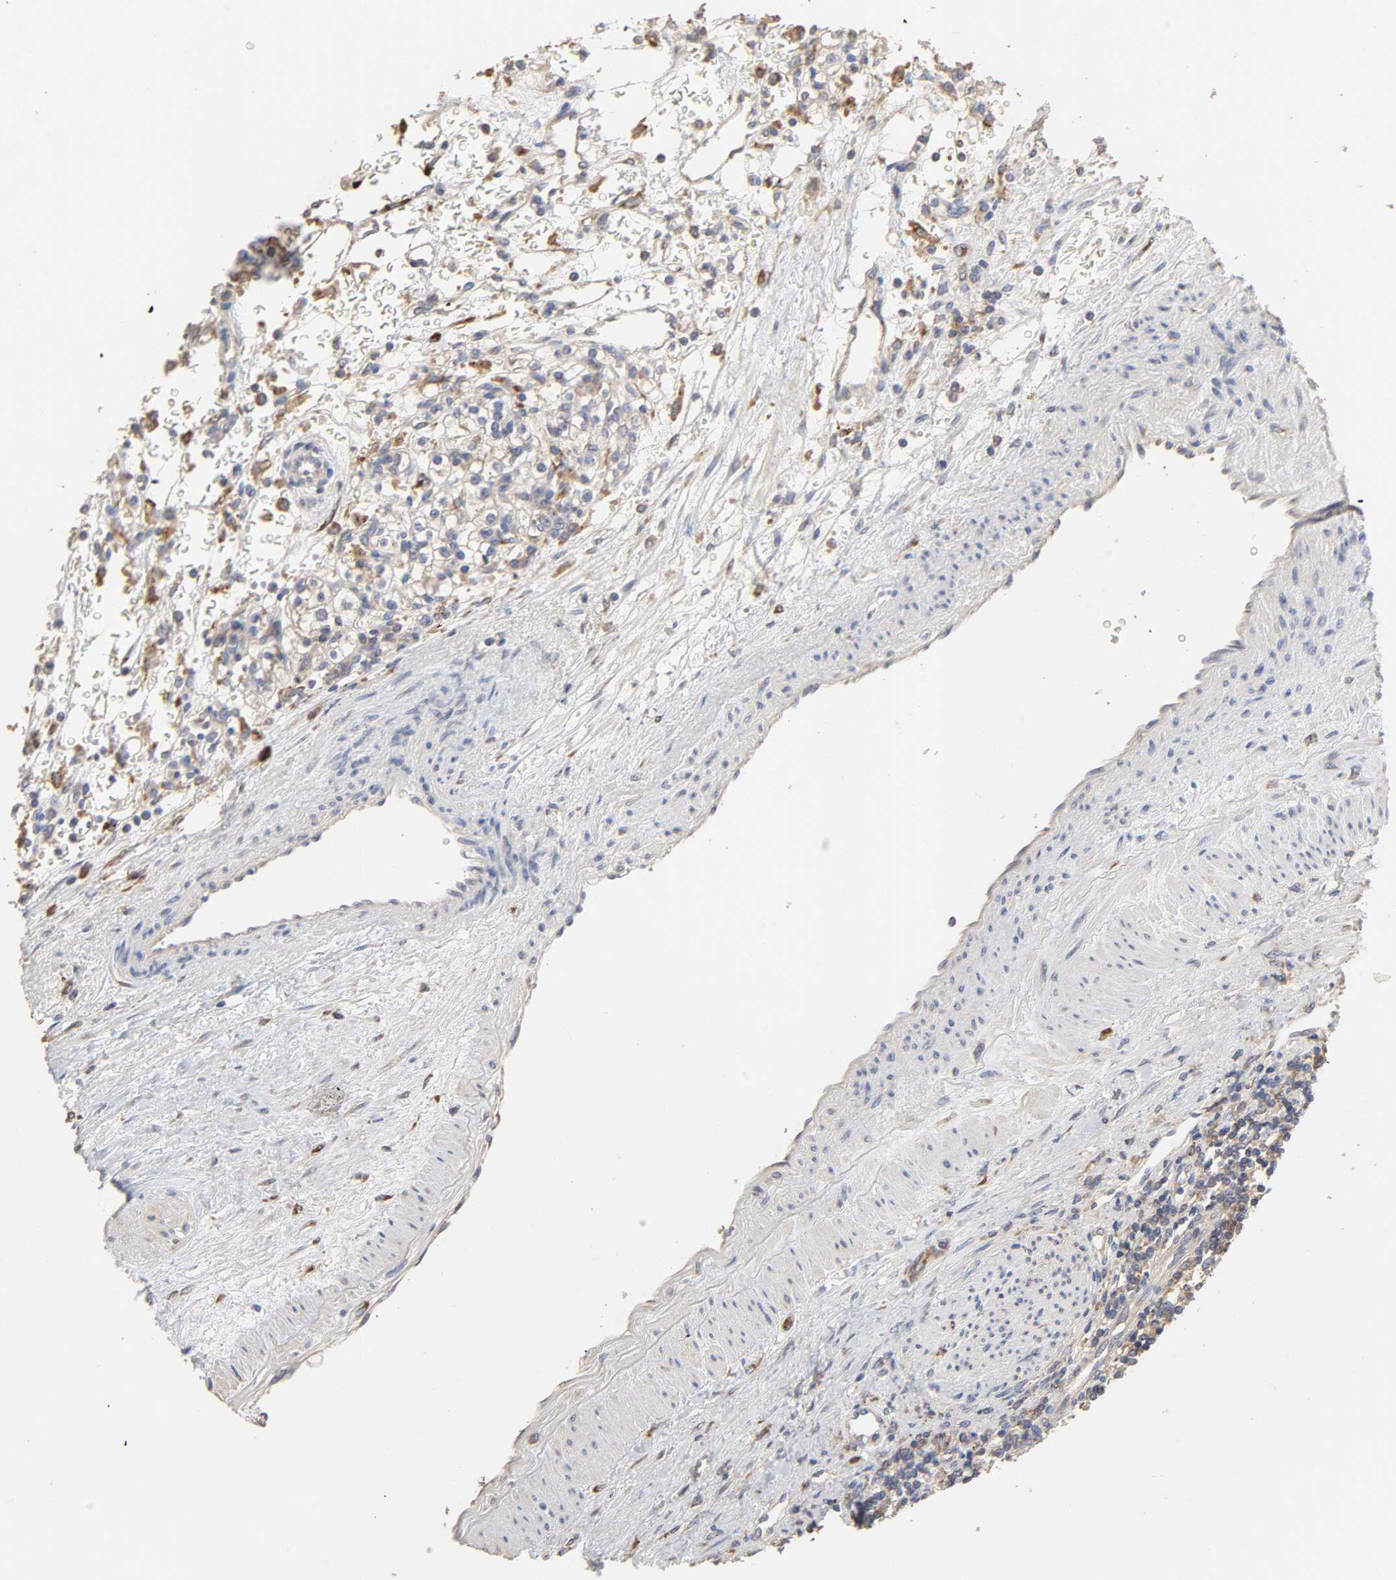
{"staining": {"intensity": "weak", "quantity": "25%-75%", "location": "cytoplasmic/membranous"}, "tissue": "renal cancer", "cell_type": "Tumor cells", "image_type": "cancer", "snomed": [{"axis": "morphology", "description": "Normal tissue, NOS"}, {"axis": "morphology", "description": "Adenocarcinoma, NOS"}, {"axis": "topography", "description": "Kidney"}], "caption": "This image exhibits immunohistochemistry staining of adenocarcinoma (renal), with low weak cytoplasmic/membranous positivity in about 25%-75% of tumor cells.", "gene": "EIF4G2", "patient": {"sex": "female", "age": 55}}